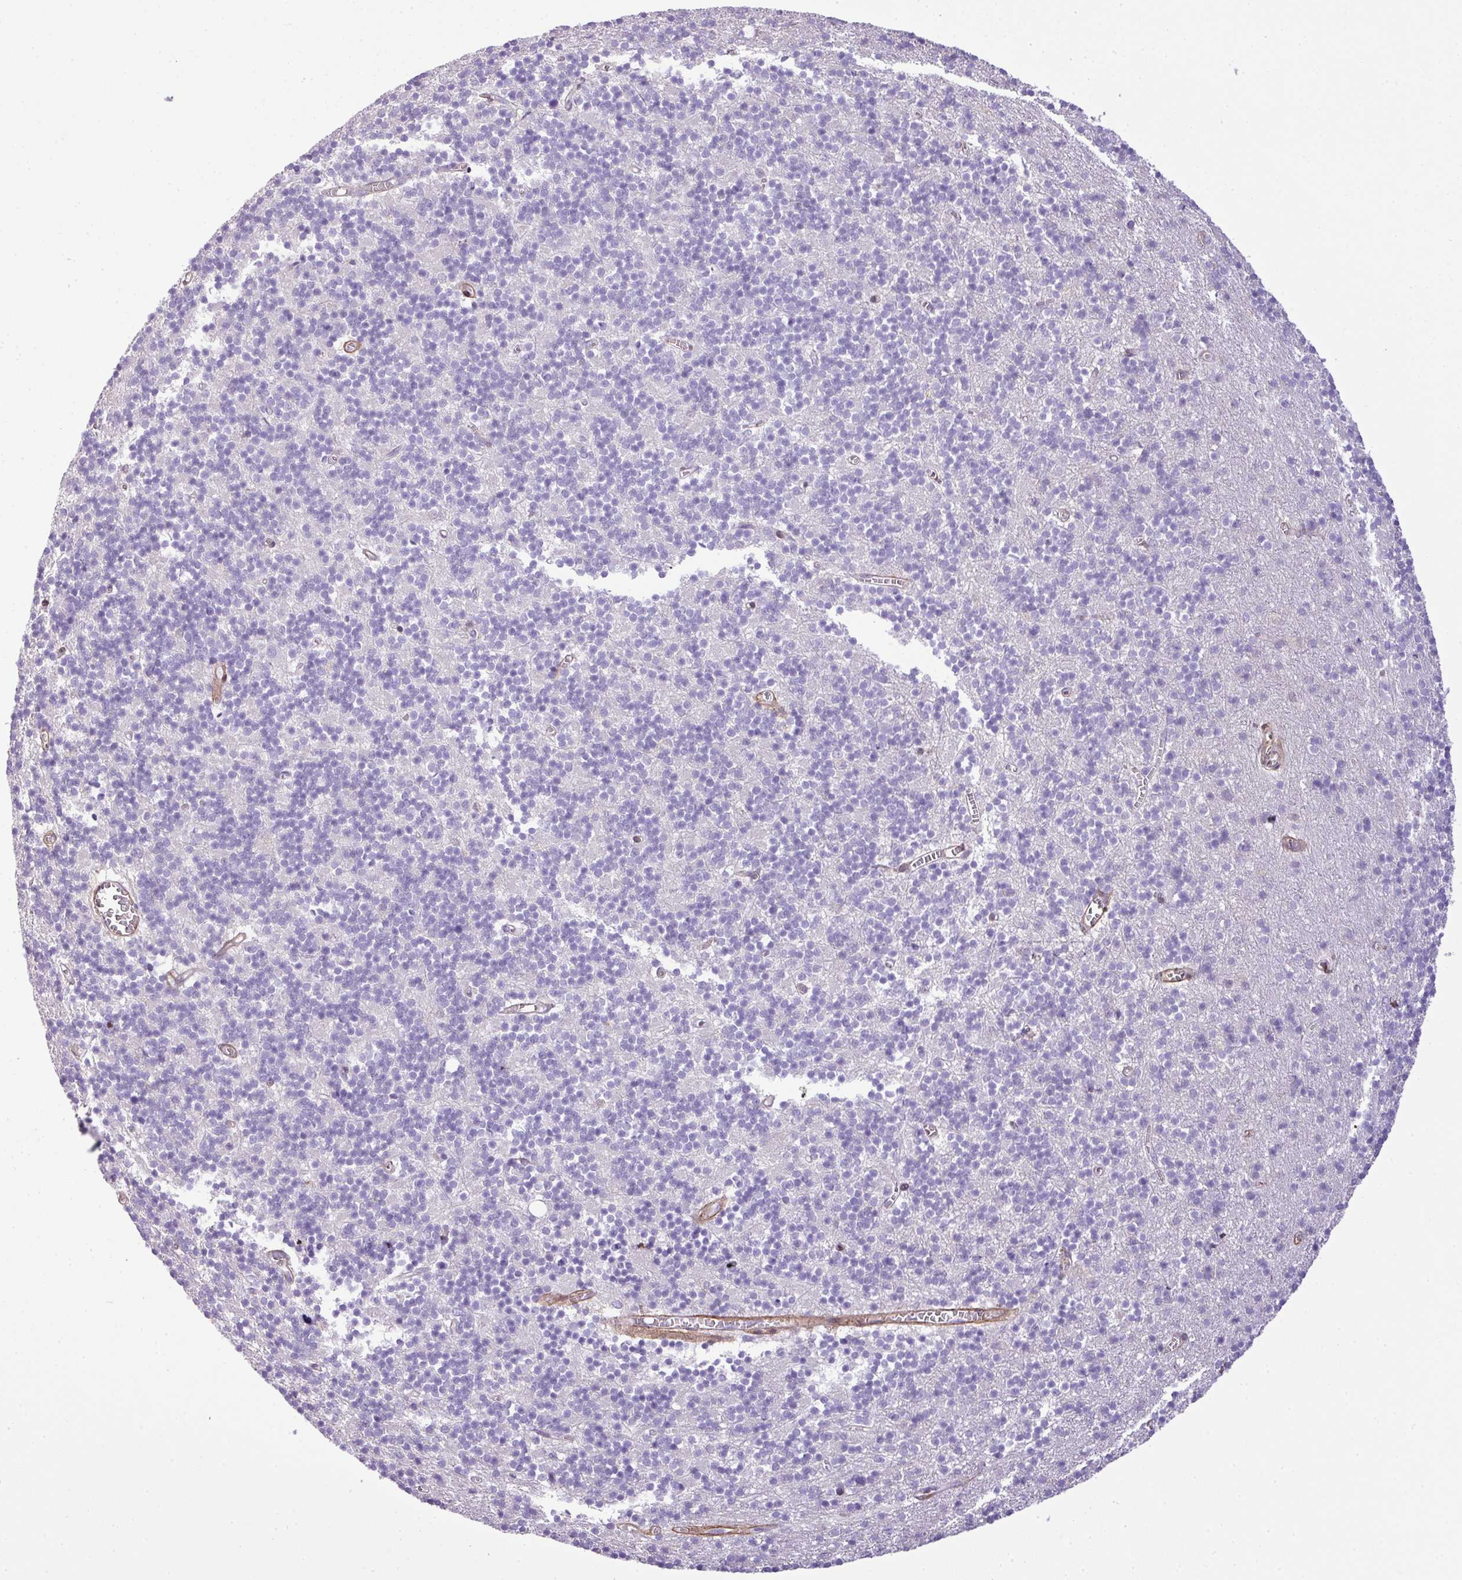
{"staining": {"intensity": "negative", "quantity": "none", "location": "none"}, "tissue": "cerebellum", "cell_type": "Cells in granular layer", "image_type": "normal", "snomed": [{"axis": "morphology", "description": "Normal tissue, NOS"}, {"axis": "topography", "description": "Cerebellum"}], "caption": "Immunohistochemistry (IHC) of normal cerebellum displays no staining in cells in granular layer.", "gene": "PARD6G", "patient": {"sex": "male", "age": 54}}